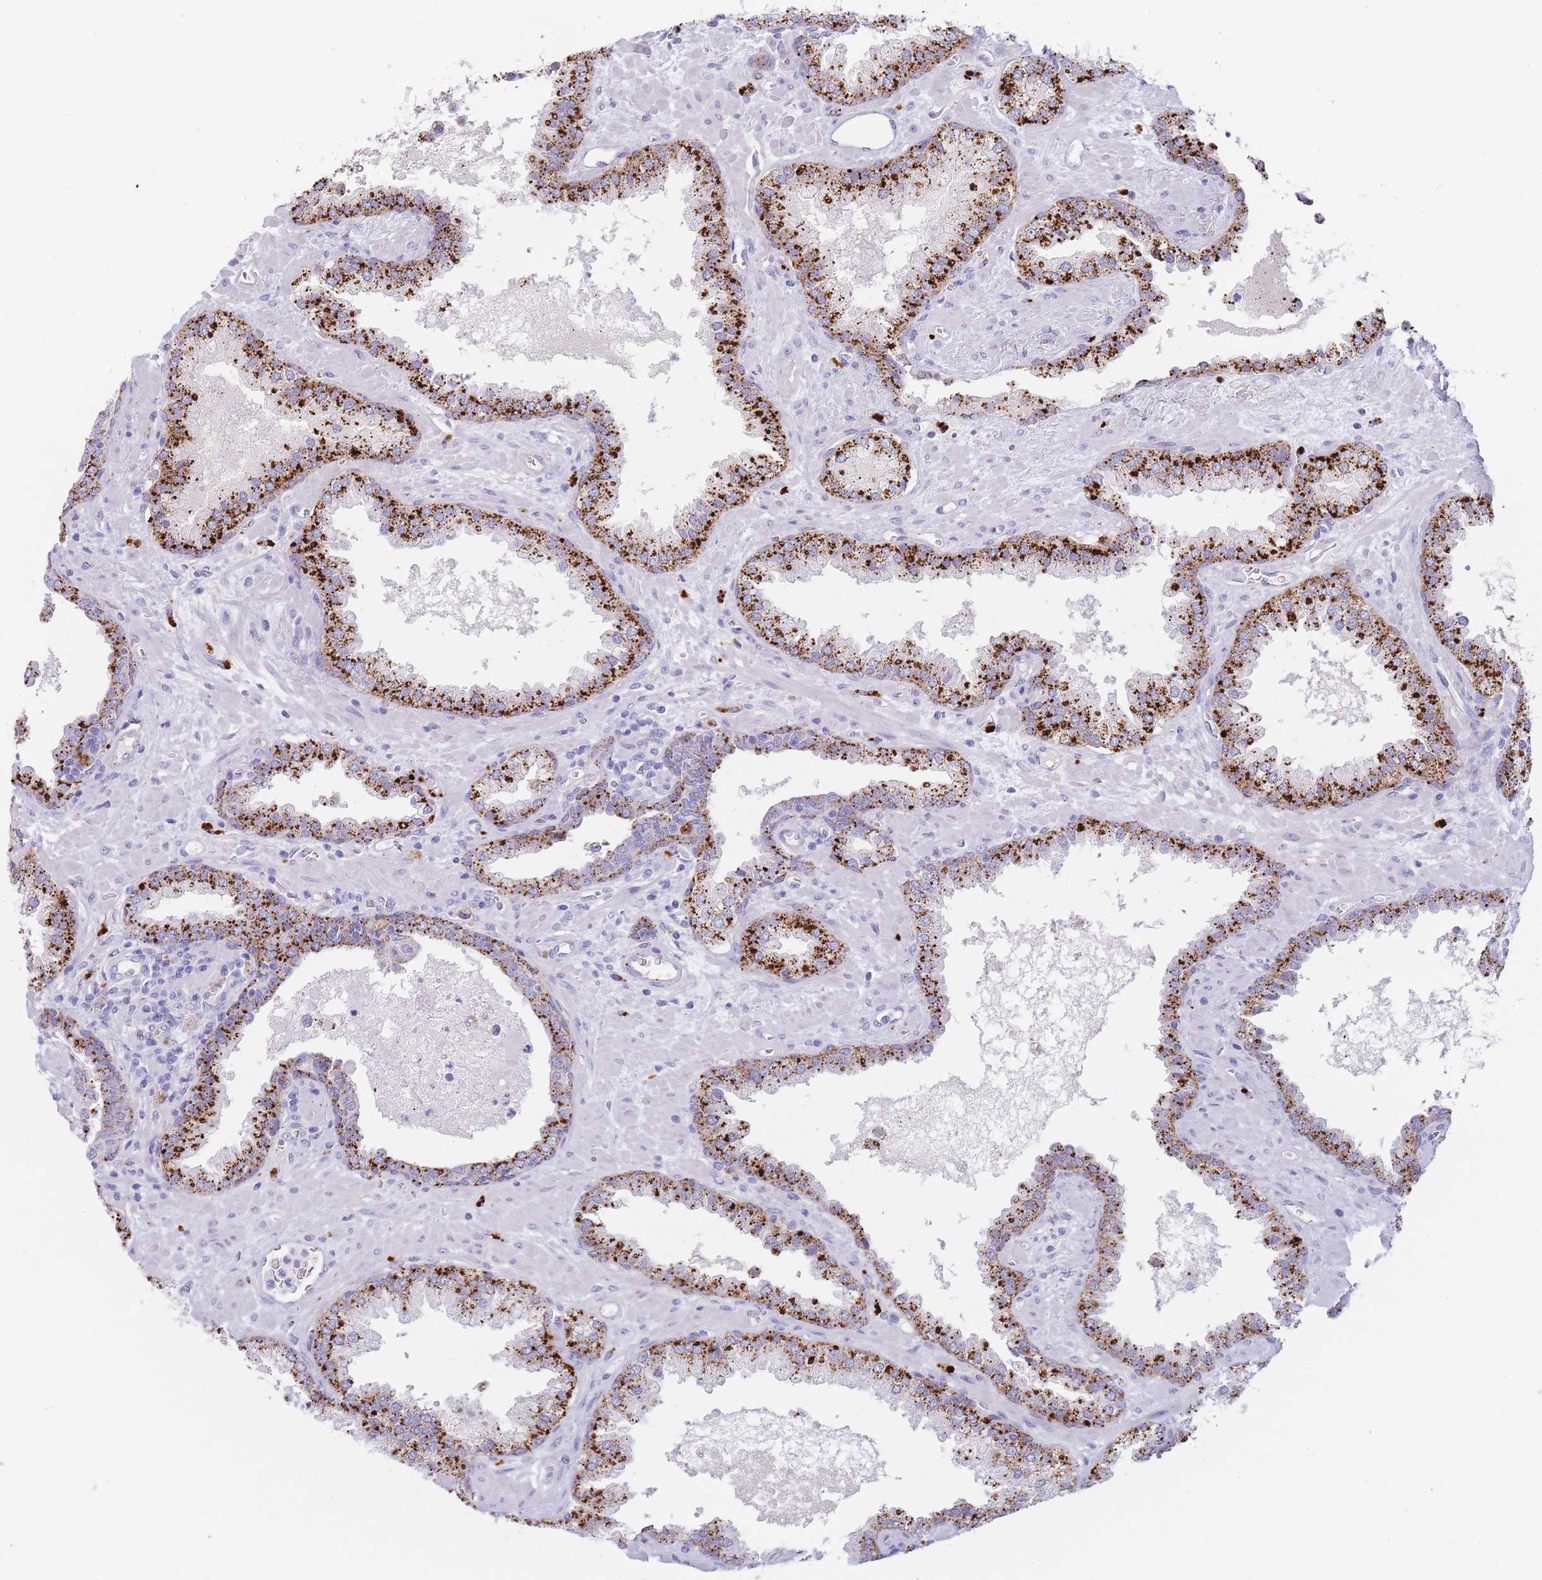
{"staining": {"intensity": "strong", "quantity": ">75%", "location": "cytoplasmic/membranous"}, "tissue": "prostate cancer", "cell_type": "Tumor cells", "image_type": "cancer", "snomed": [{"axis": "morphology", "description": "Adenocarcinoma, Low grade"}, {"axis": "topography", "description": "Prostate"}], "caption": "The immunohistochemical stain highlights strong cytoplasmic/membranous expression in tumor cells of adenocarcinoma (low-grade) (prostate) tissue.", "gene": "GAA", "patient": {"sex": "male", "age": 62}}